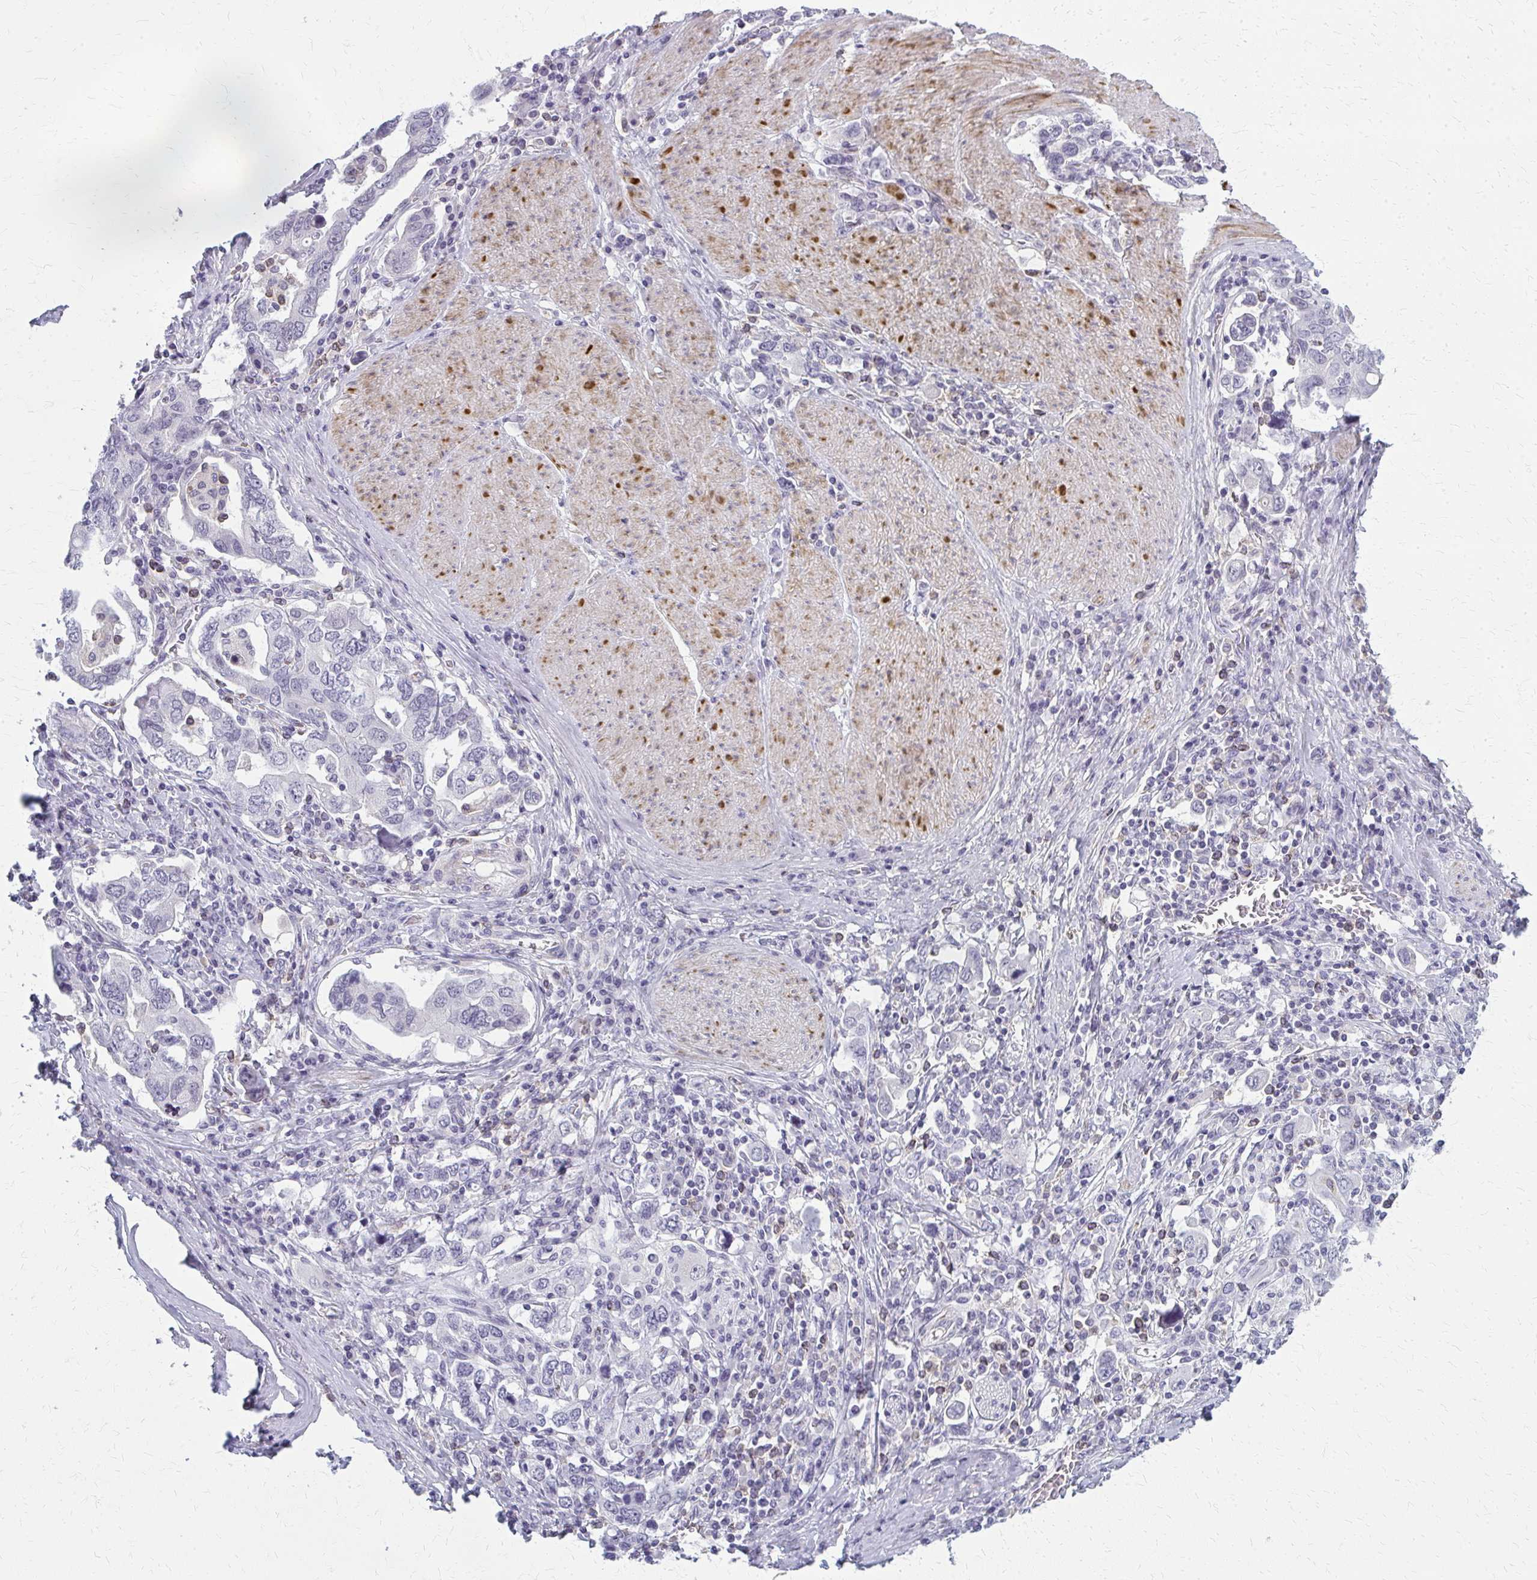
{"staining": {"intensity": "negative", "quantity": "none", "location": "none"}, "tissue": "stomach cancer", "cell_type": "Tumor cells", "image_type": "cancer", "snomed": [{"axis": "morphology", "description": "Adenocarcinoma, NOS"}, {"axis": "topography", "description": "Stomach, upper"}, {"axis": "topography", "description": "Stomach"}], "caption": "IHC of human stomach adenocarcinoma reveals no positivity in tumor cells.", "gene": "CASQ2", "patient": {"sex": "male", "age": 62}}